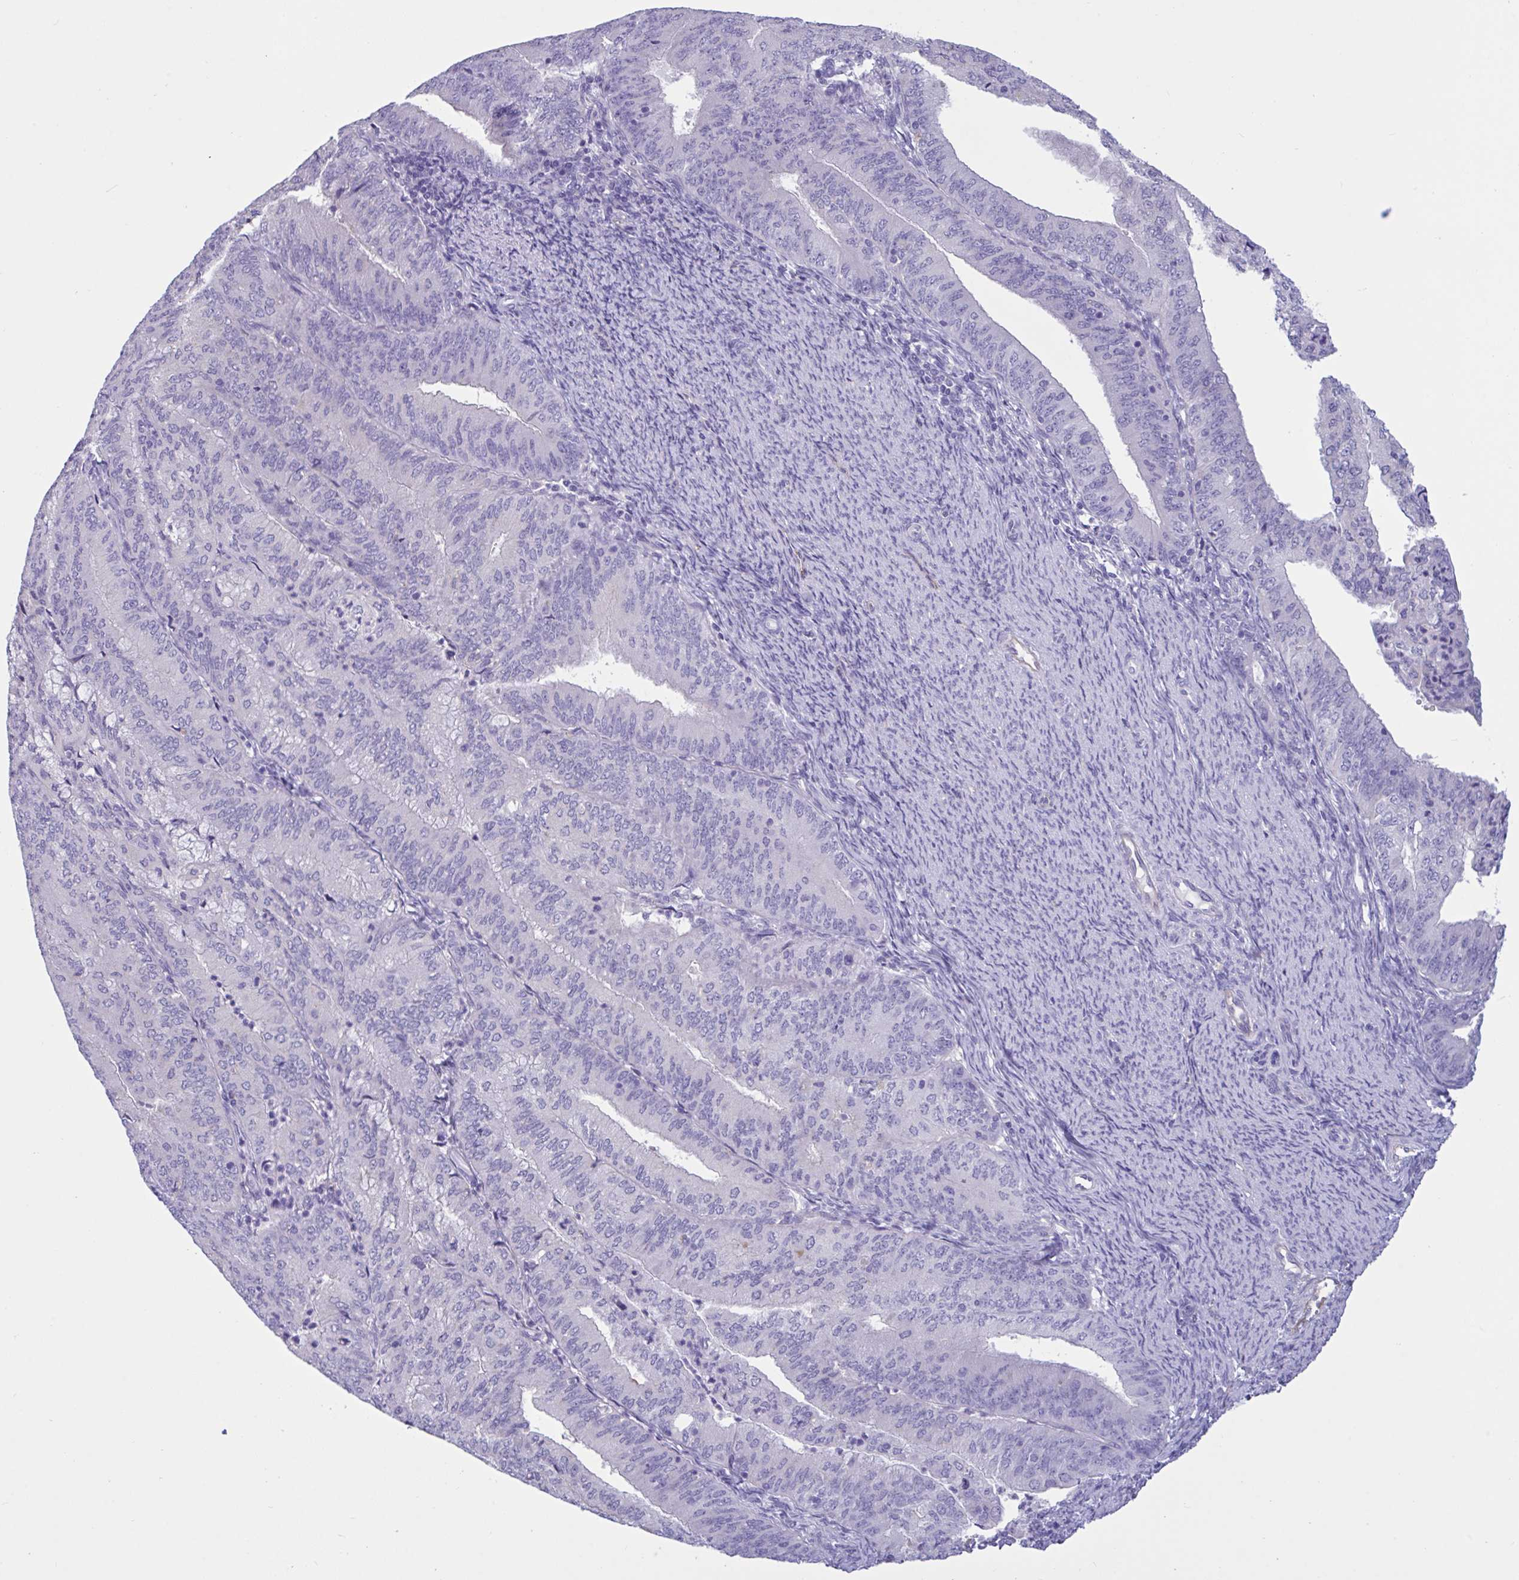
{"staining": {"intensity": "negative", "quantity": "none", "location": "none"}, "tissue": "endometrial cancer", "cell_type": "Tumor cells", "image_type": "cancer", "snomed": [{"axis": "morphology", "description": "Adenocarcinoma, NOS"}, {"axis": "topography", "description": "Endometrium"}], "caption": "This photomicrograph is of endometrial cancer (adenocarcinoma) stained with immunohistochemistry (IHC) to label a protein in brown with the nuclei are counter-stained blue. There is no positivity in tumor cells.", "gene": "RPL22L1", "patient": {"sex": "female", "age": 57}}